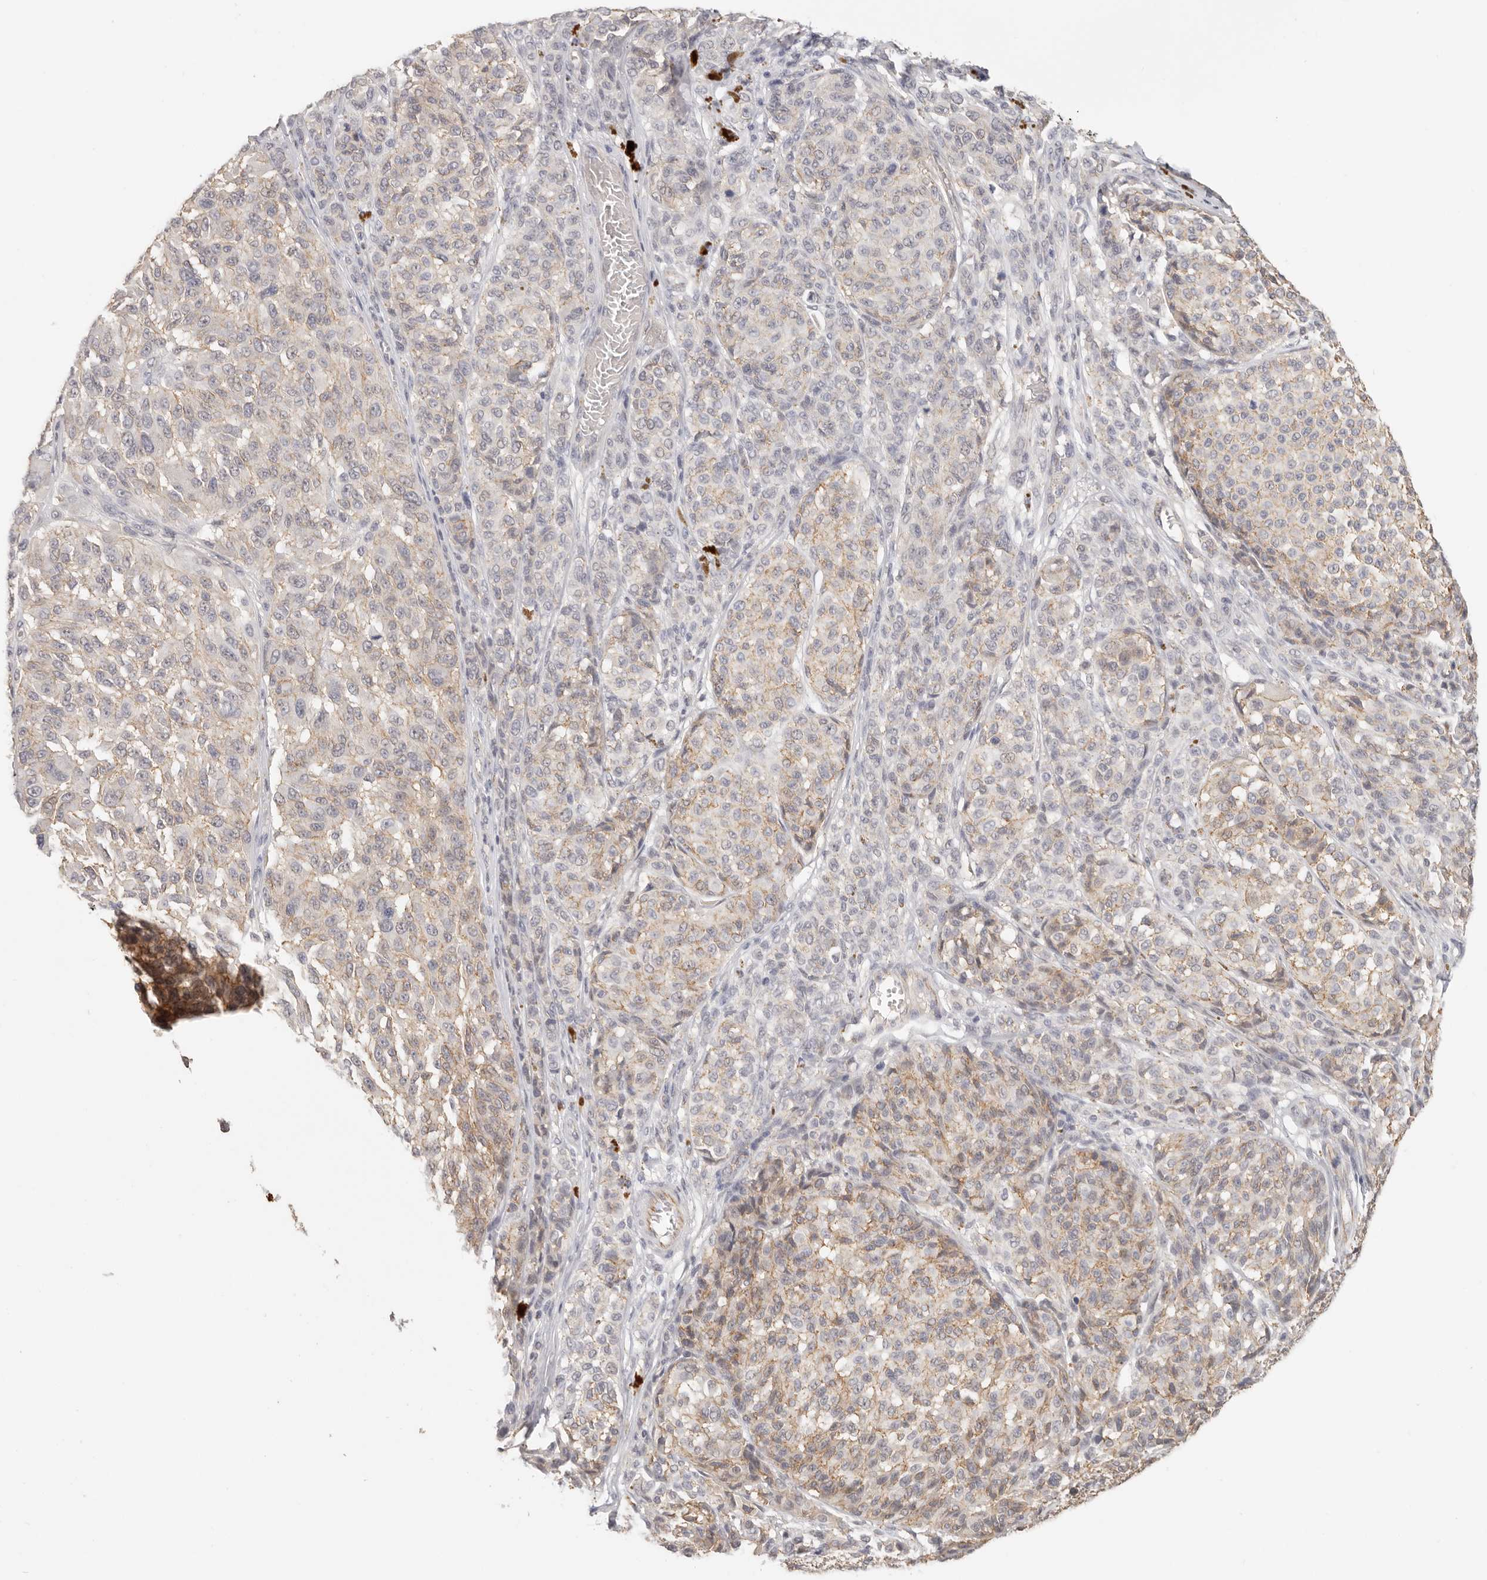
{"staining": {"intensity": "negative", "quantity": "none", "location": "none"}, "tissue": "melanoma", "cell_type": "Tumor cells", "image_type": "cancer", "snomed": [{"axis": "morphology", "description": "Malignant melanoma, NOS"}, {"axis": "topography", "description": "Skin"}], "caption": "DAB immunohistochemical staining of melanoma exhibits no significant staining in tumor cells.", "gene": "ANXA9", "patient": {"sex": "male", "age": 83}}